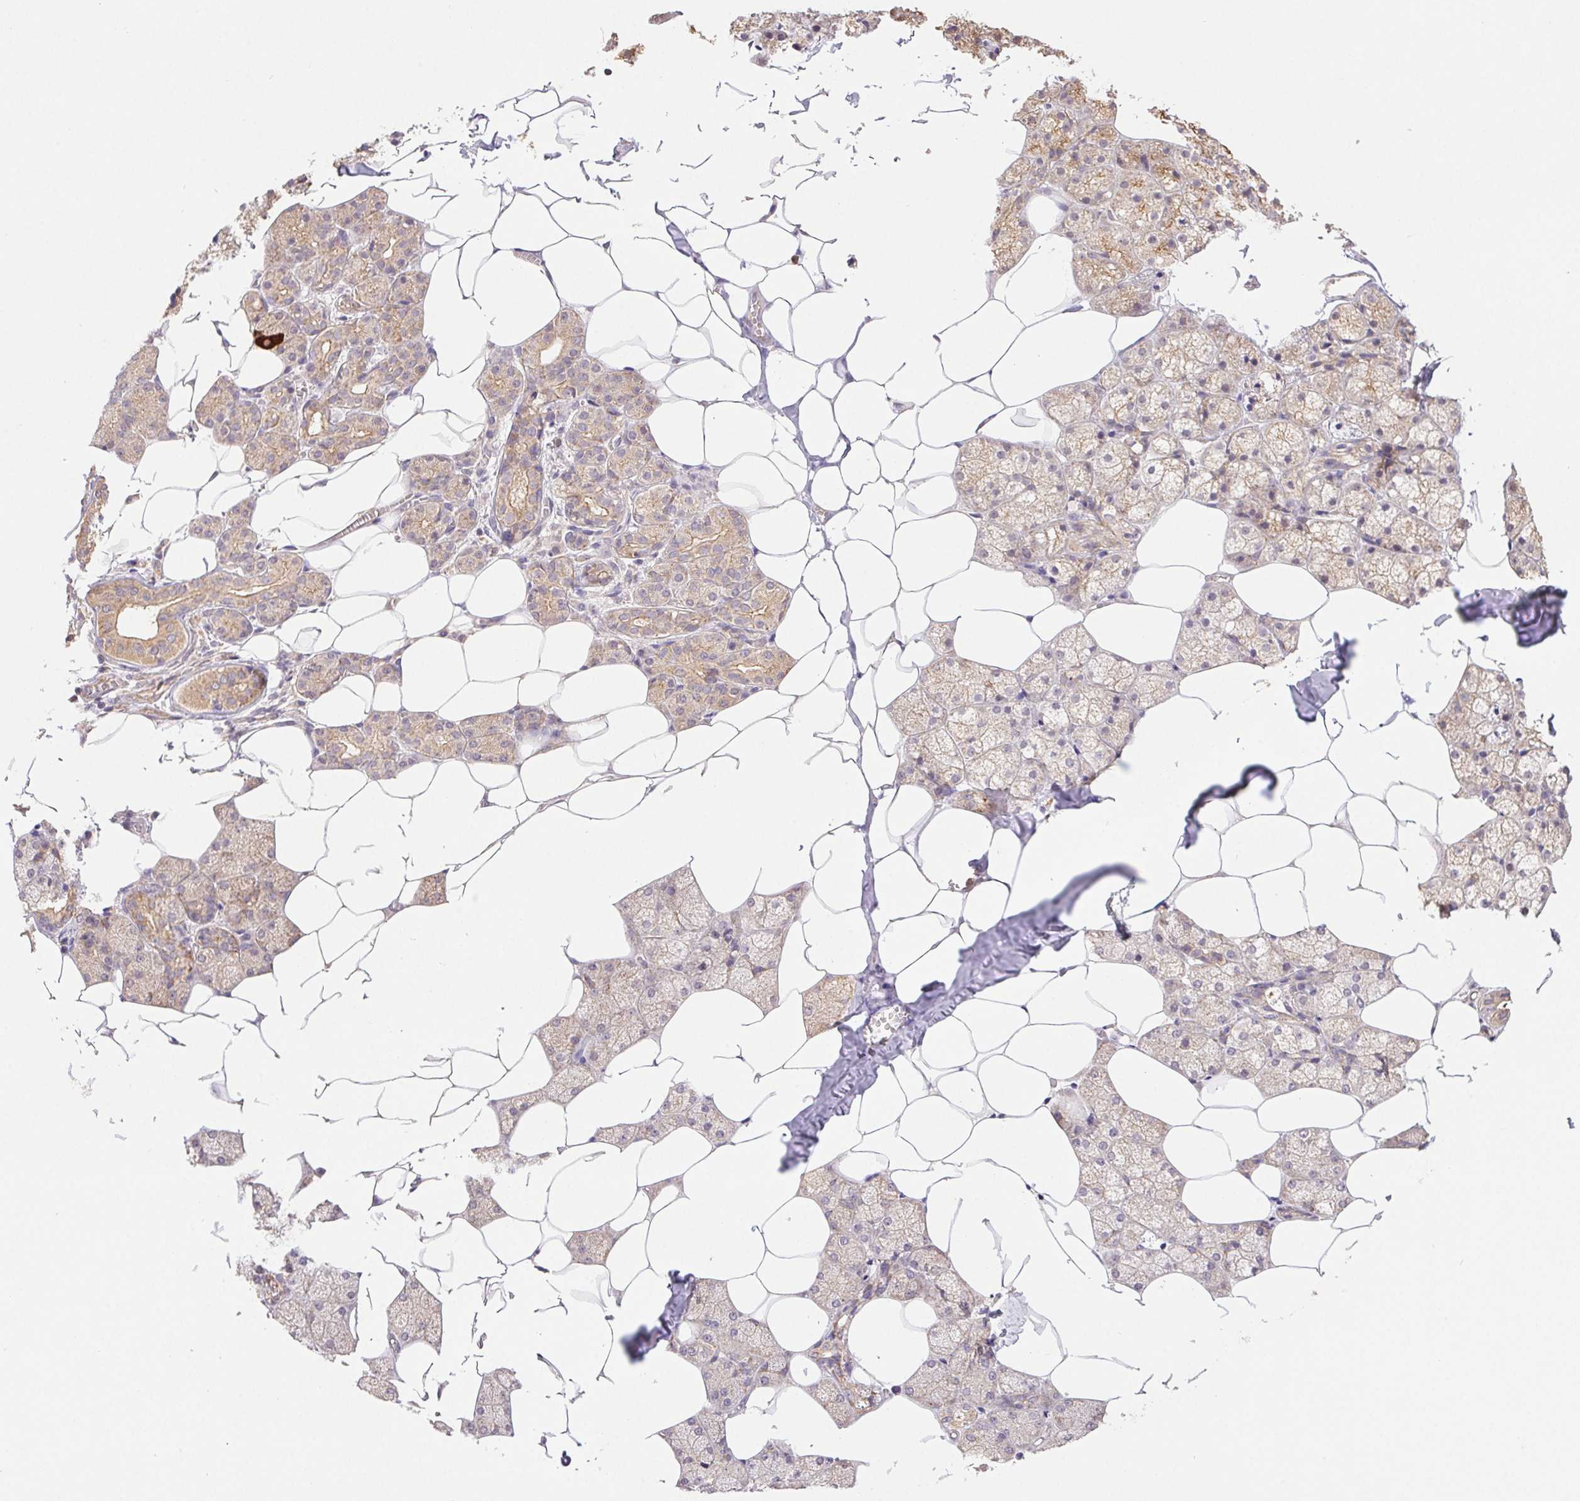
{"staining": {"intensity": "weak", "quantity": "25%-75%", "location": "cytoplasmic/membranous"}, "tissue": "salivary gland", "cell_type": "Glandular cells", "image_type": "normal", "snomed": [{"axis": "morphology", "description": "Normal tissue, NOS"}, {"axis": "topography", "description": "Salivary gland"}], "caption": "Protein staining by IHC demonstrates weak cytoplasmic/membranous staining in approximately 25%-75% of glandular cells in benign salivary gland. Using DAB (3,3'-diaminobenzidine) (brown) and hematoxylin (blue) stains, captured at high magnification using brightfield microscopy.", "gene": "RAB11A", "patient": {"sex": "female", "age": 43}}